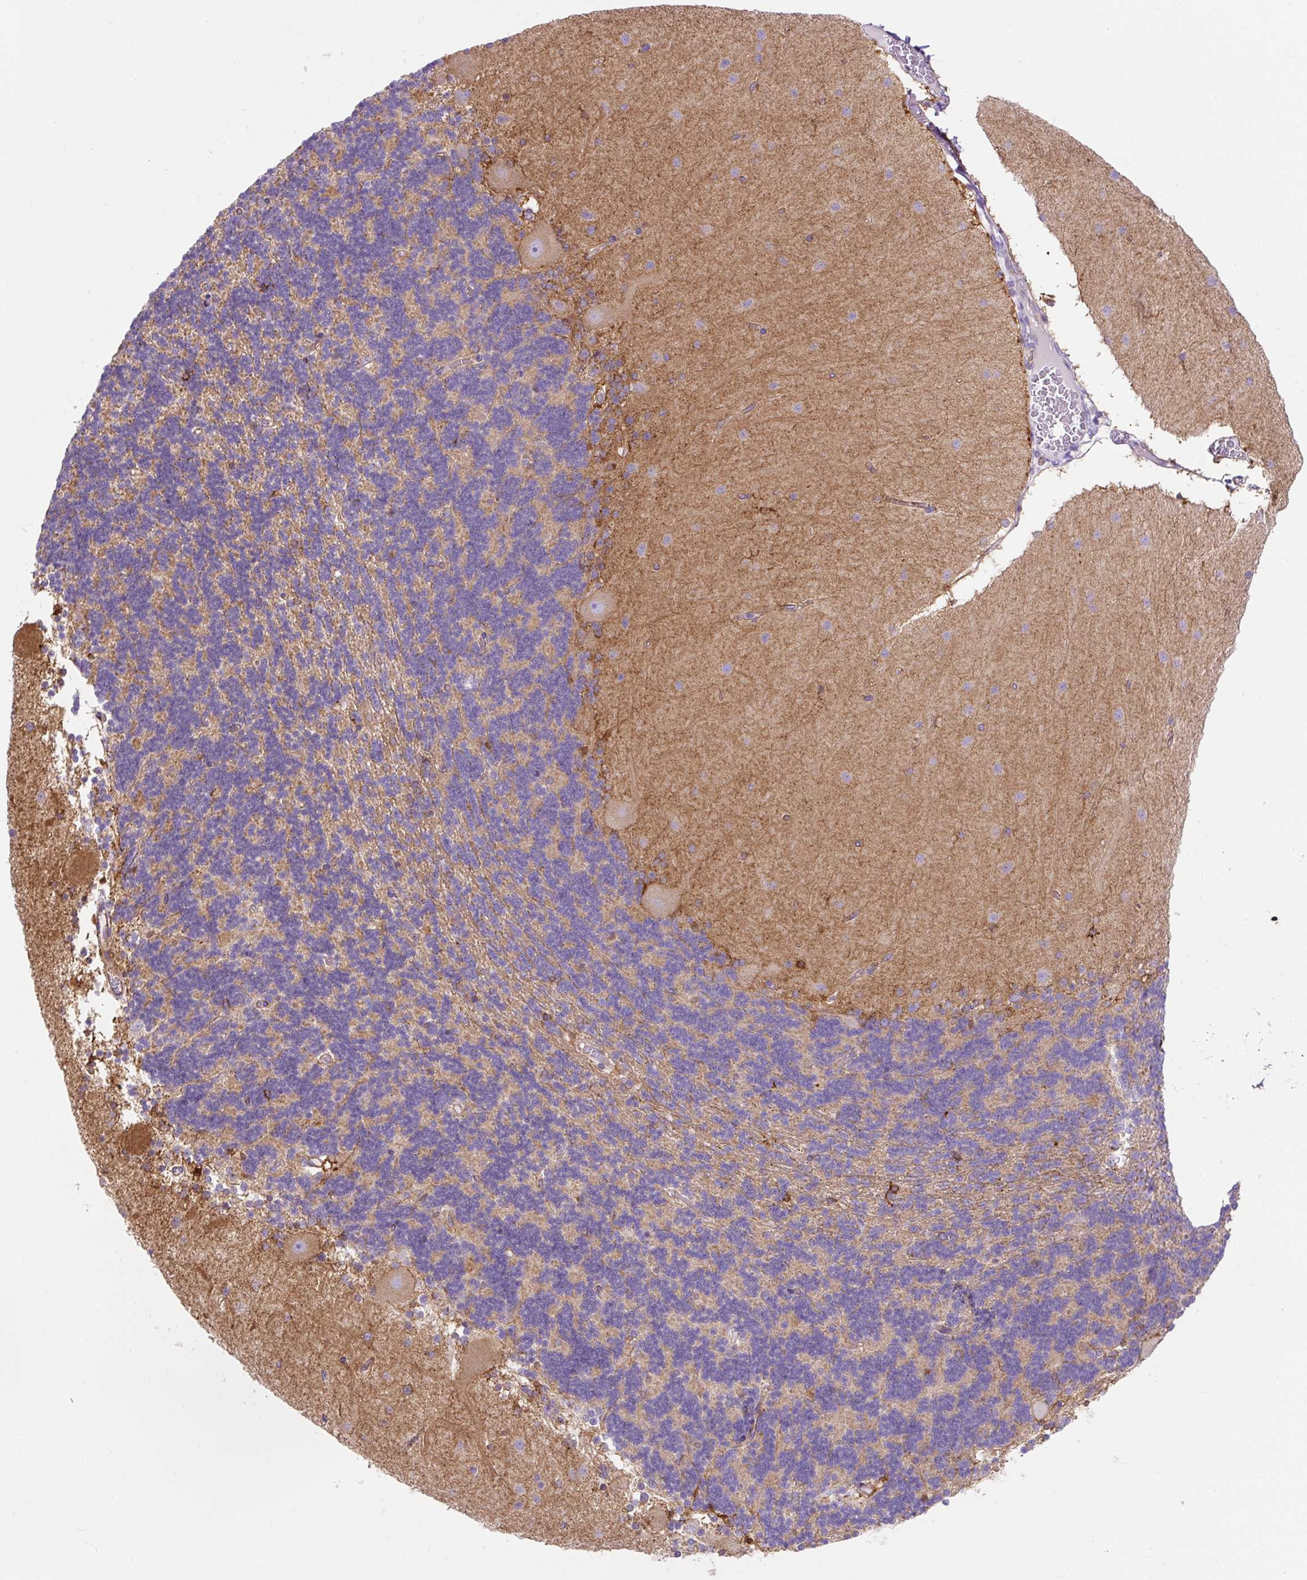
{"staining": {"intensity": "moderate", "quantity": "25%-75%", "location": "cytoplasmic/membranous"}, "tissue": "cerebellum", "cell_type": "Cells in granular layer", "image_type": "normal", "snomed": [{"axis": "morphology", "description": "Normal tissue, NOS"}, {"axis": "topography", "description": "Cerebellum"}], "caption": "Immunohistochemistry (IHC) of normal human cerebellum reveals medium levels of moderate cytoplasmic/membranous positivity in about 25%-75% of cells in granular layer. The staining was performed using DAB to visualize the protein expression in brown, while the nuclei were stained in blue with hematoxylin (Magnification: 20x).", "gene": "HIP1R", "patient": {"sex": "female", "age": 54}}